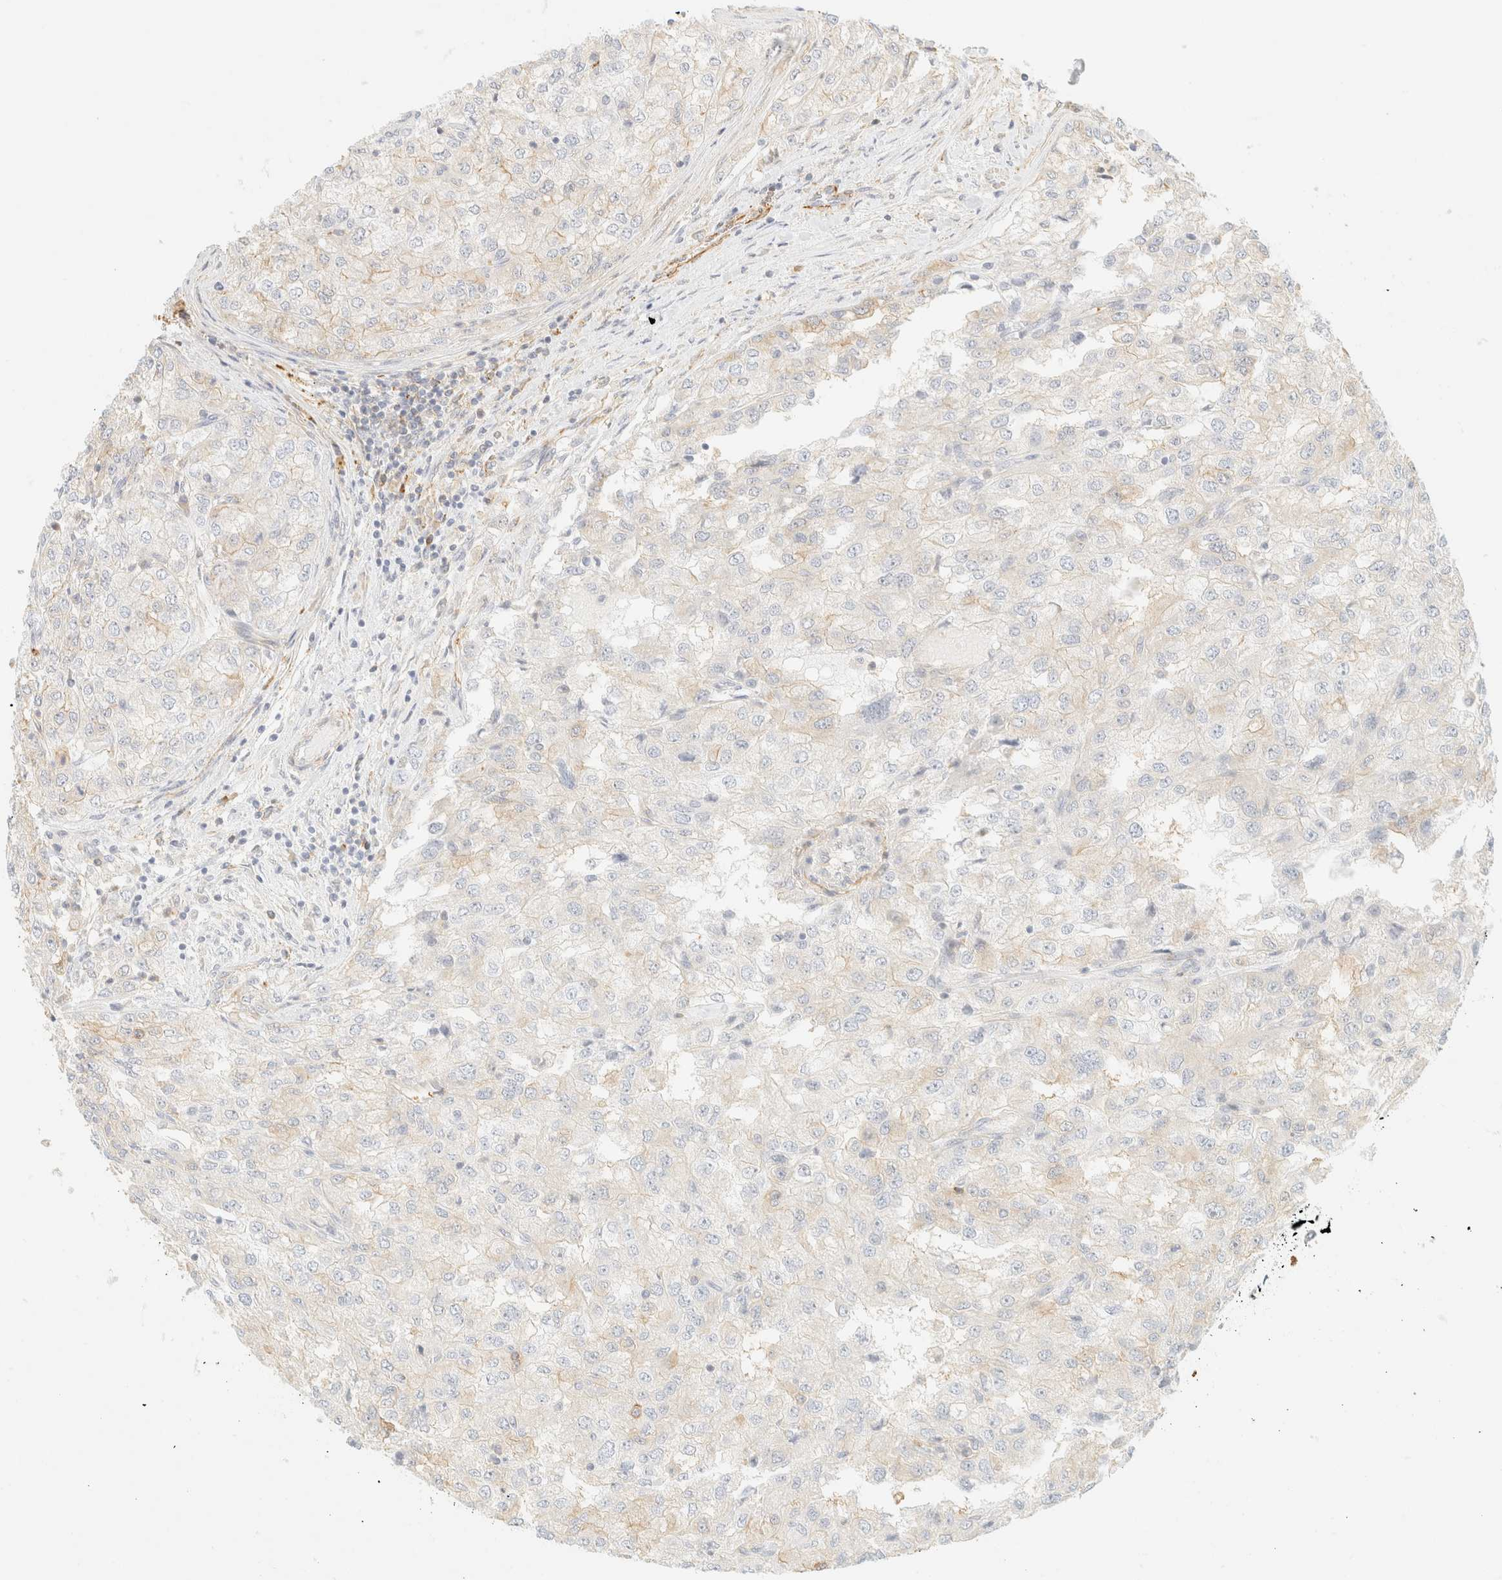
{"staining": {"intensity": "negative", "quantity": "none", "location": "none"}, "tissue": "renal cancer", "cell_type": "Tumor cells", "image_type": "cancer", "snomed": [{"axis": "morphology", "description": "Adenocarcinoma, NOS"}, {"axis": "topography", "description": "Kidney"}], "caption": "Adenocarcinoma (renal) was stained to show a protein in brown. There is no significant expression in tumor cells.", "gene": "OTOP2", "patient": {"sex": "female", "age": 54}}